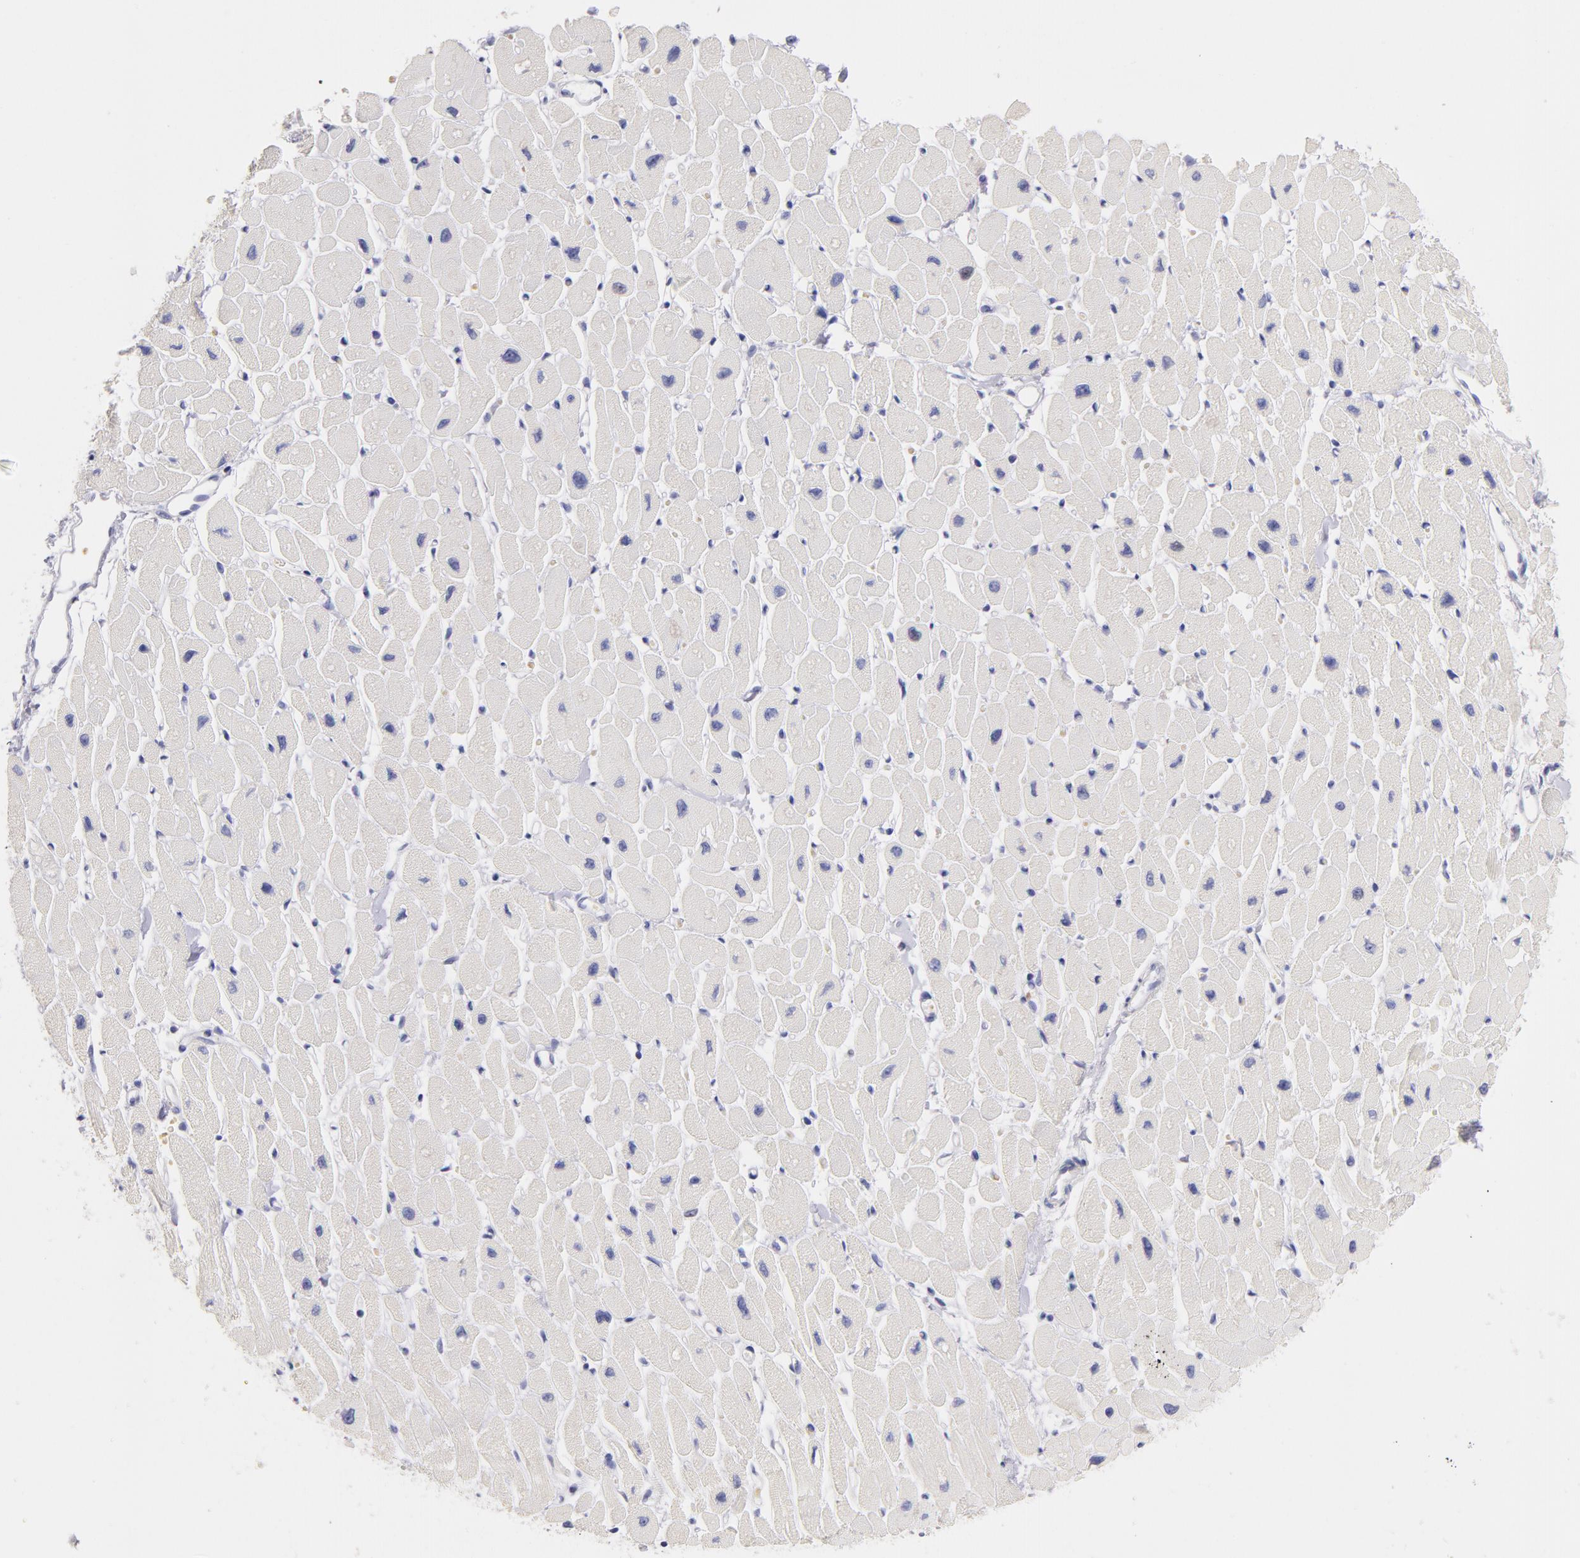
{"staining": {"intensity": "negative", "quantity": "none", "location": "none"}, "tissue": "heart muscle", "cell_type": "Cardiomyocytes", "image_type": "normal", "snomed": [{"axis": "morphology", "description": "Normal tissue, NOS"}, {"axis": "topography", "description": "Heart"}], "caption": "This is a histopathology image of IHC staining of benign heart muscle, which shows no staining in cardiomyocytes.", "gene": "CD44", "patient": {"sex": "female", "age": 54}}